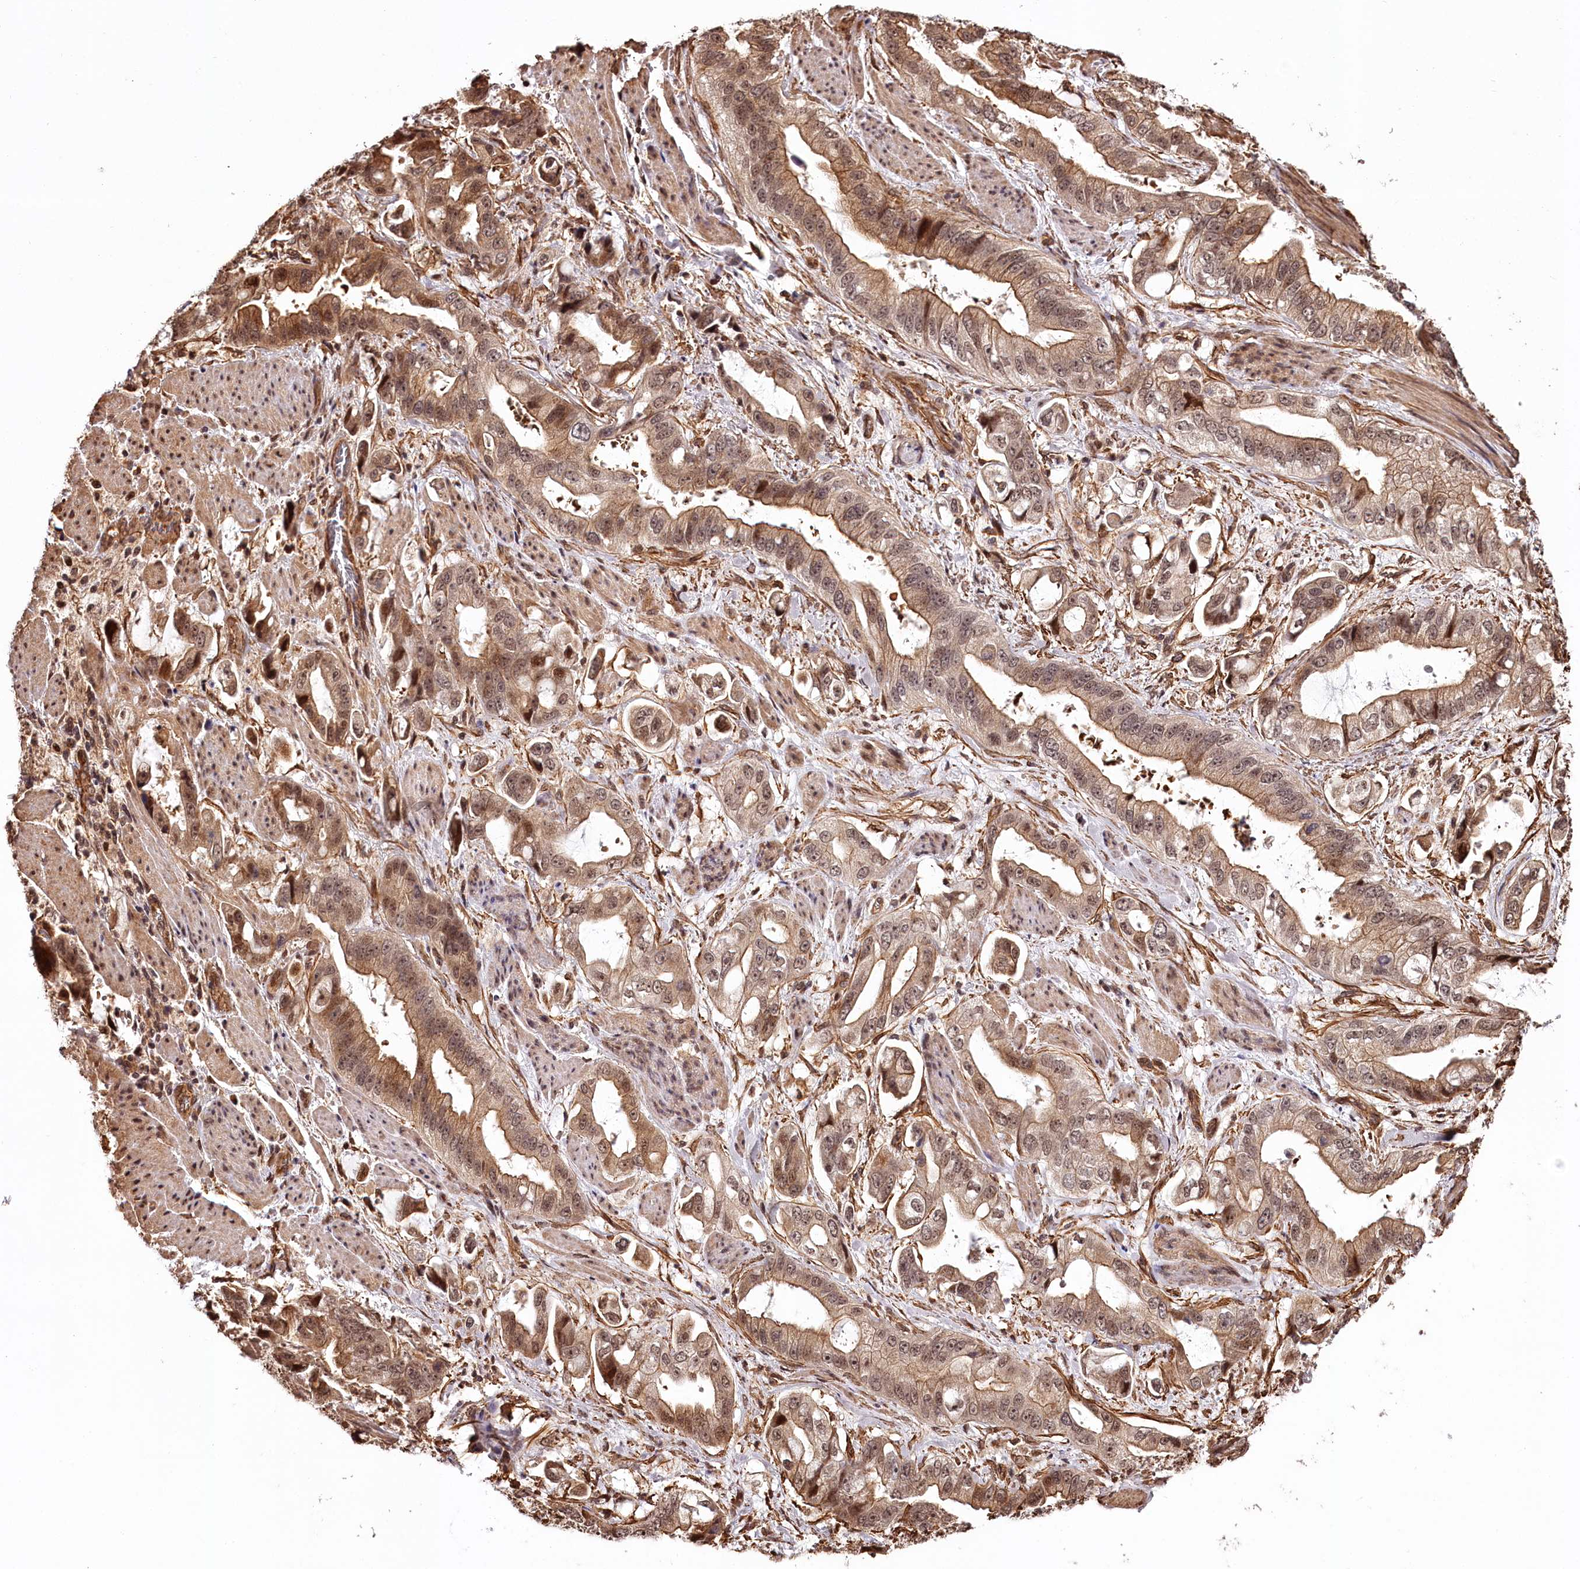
{"staining": {"intensity": "moderate", "quantity": "25%-75%", "location": "cytoplasmic/membranous,nuclear"}, "tissue": "stomach cancer", "cell_type": "Tumor cells", "image_type": "cancer", "snomed": [{"axis": "morphology", "description": "Adenocarcinoma, NOS"}, {"axis": "topography", "description": "Stomach"}], "caption": "Immunohistochemical staining of human adenocarcinoma (stomach) demonstrates medium levels of moderate cytoplasmic/membranous and nuclear staining in approximately 25%-75% of tumor cells. (DAB = brown stain, brightfield microscopy at high magnification).", "gene": "TTC33", "patient": {"sex": "male", "age": 62}}